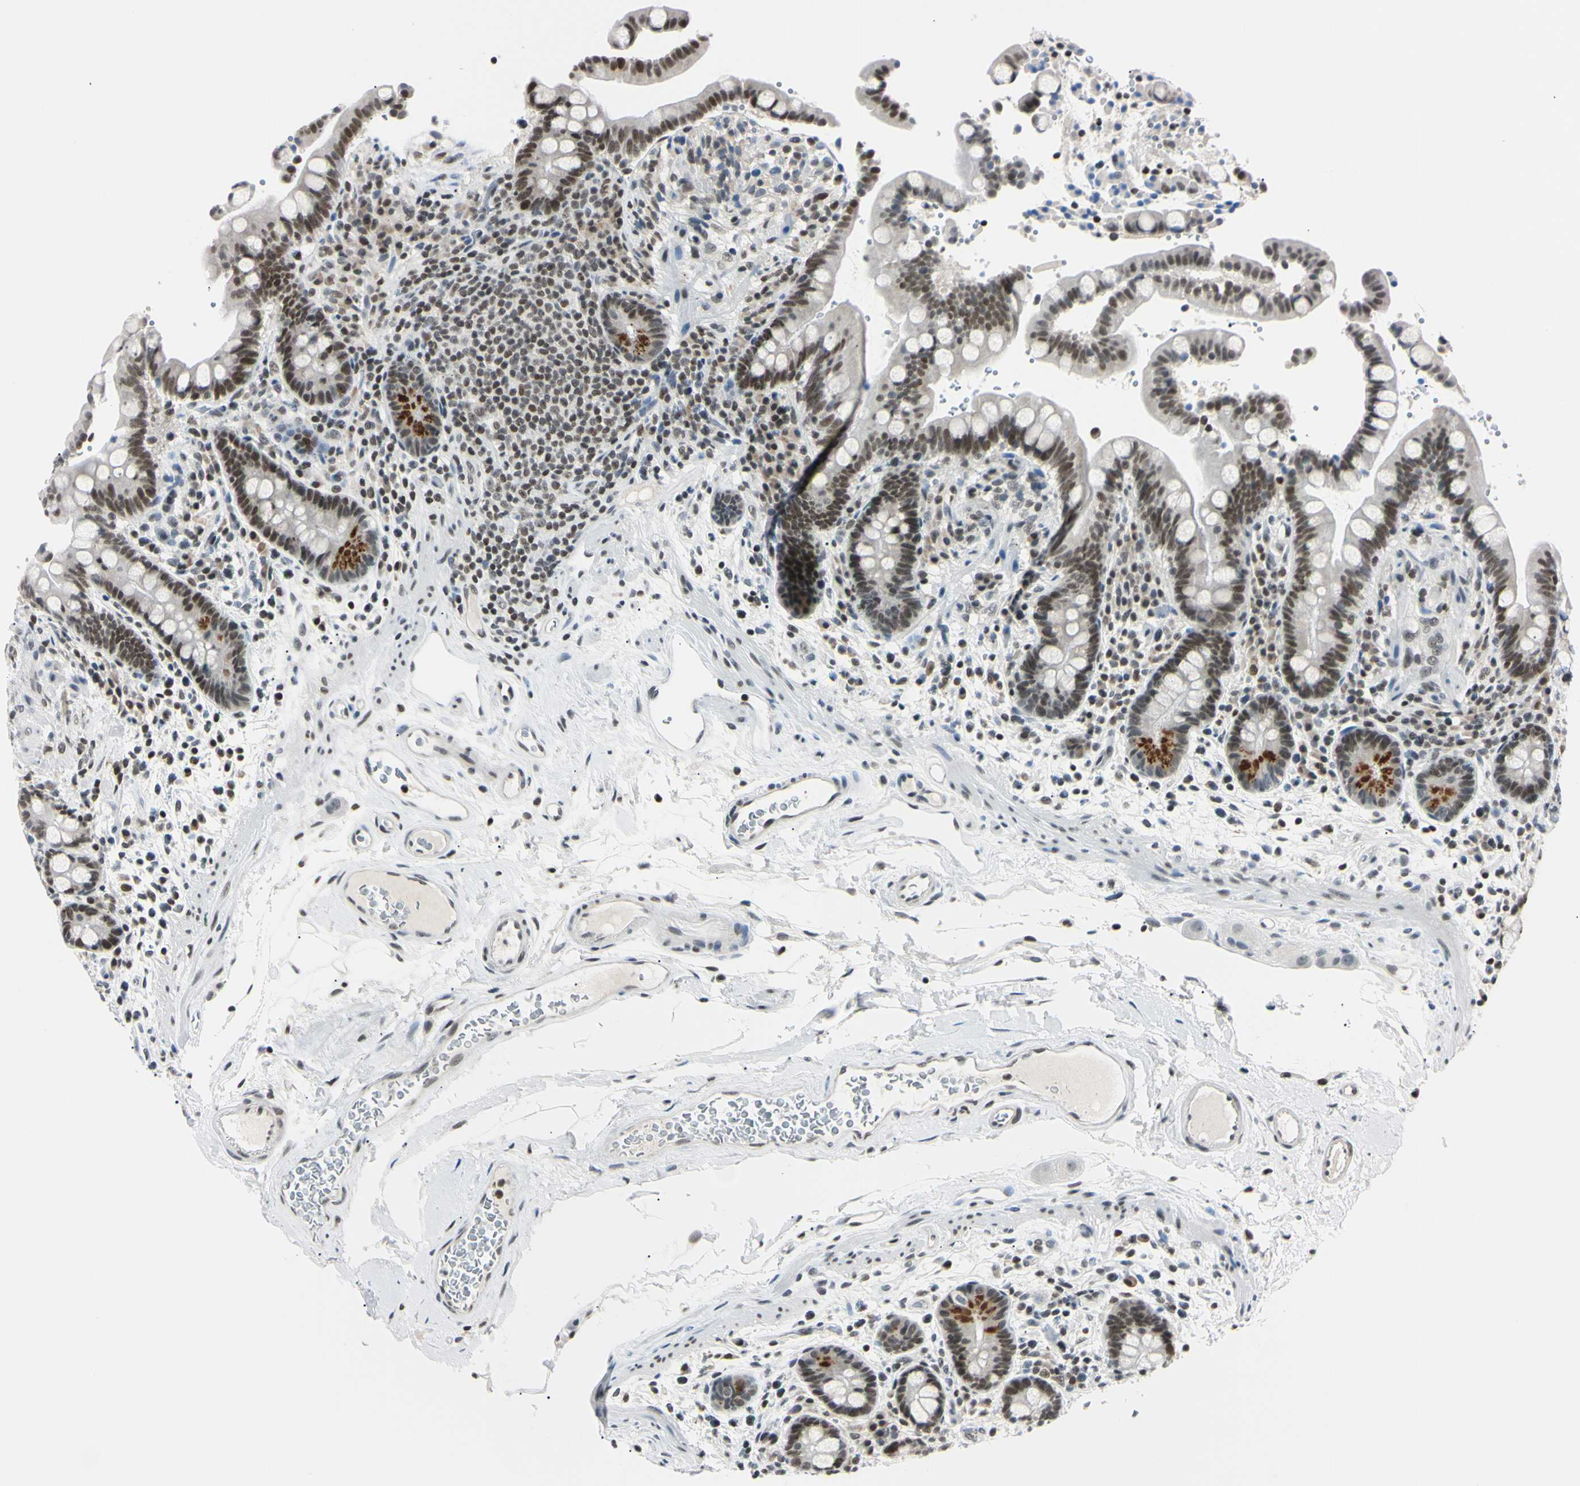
{"staining": {"intensity": "moderate", "quantity": "25%-75%", "location": "nuclear"}, "tissue": "colon", "cell_type": "Endothelial cells", "image_type": "normal", "snomed": [{"axis": "morphology", "description": "Normal tissue, NOS"}, {"axis": "topography", "description": "Colon"}], "caption": "An IHC image of unremarkable tissue is shown. Protein staining in brown shows moderate nuclear positivity in colon within endothelial cells.", "gene": "C1orf174", "patient": {"sex": "male", "age": 73}}